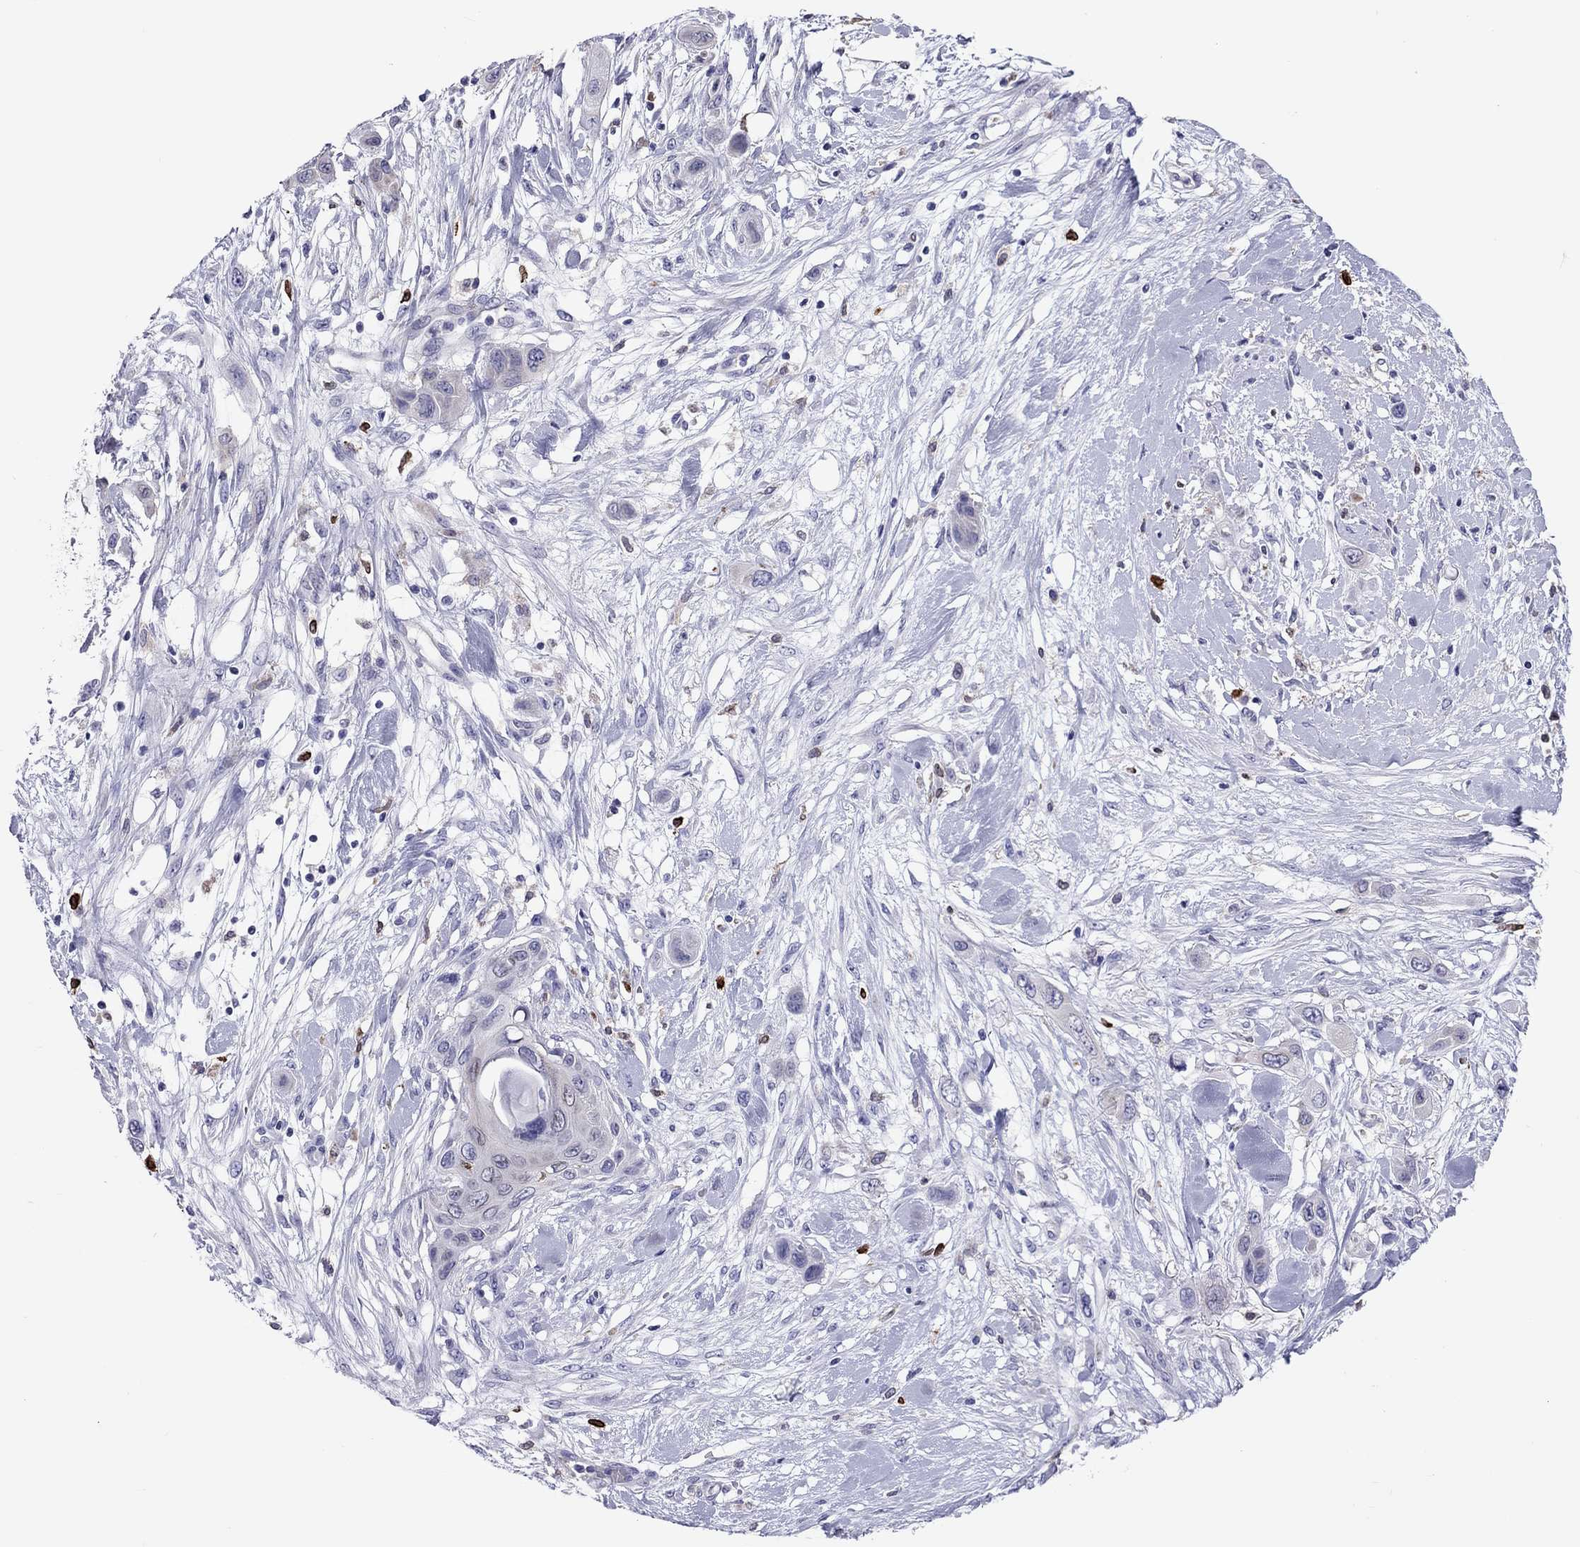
{"staining": {"intensity": "negative", "quantity": "none", "location": "none"}, "tissue": "skin cancer", "cell_type": "Tumor cells", "image_type": "cancer", "snomed": [{"axis": "morphology", "description": "Squamous cell carcinoma, NOS"}, {"axis": "topography", "description": "Skin"}], "caption": "This is a histopathology image of IHC staining of squamous cell carcinoma (skin), which shows no staining in tumor cells.", "gene": "ADORA2A", "patient": {"sex": "male", "age": 79}}